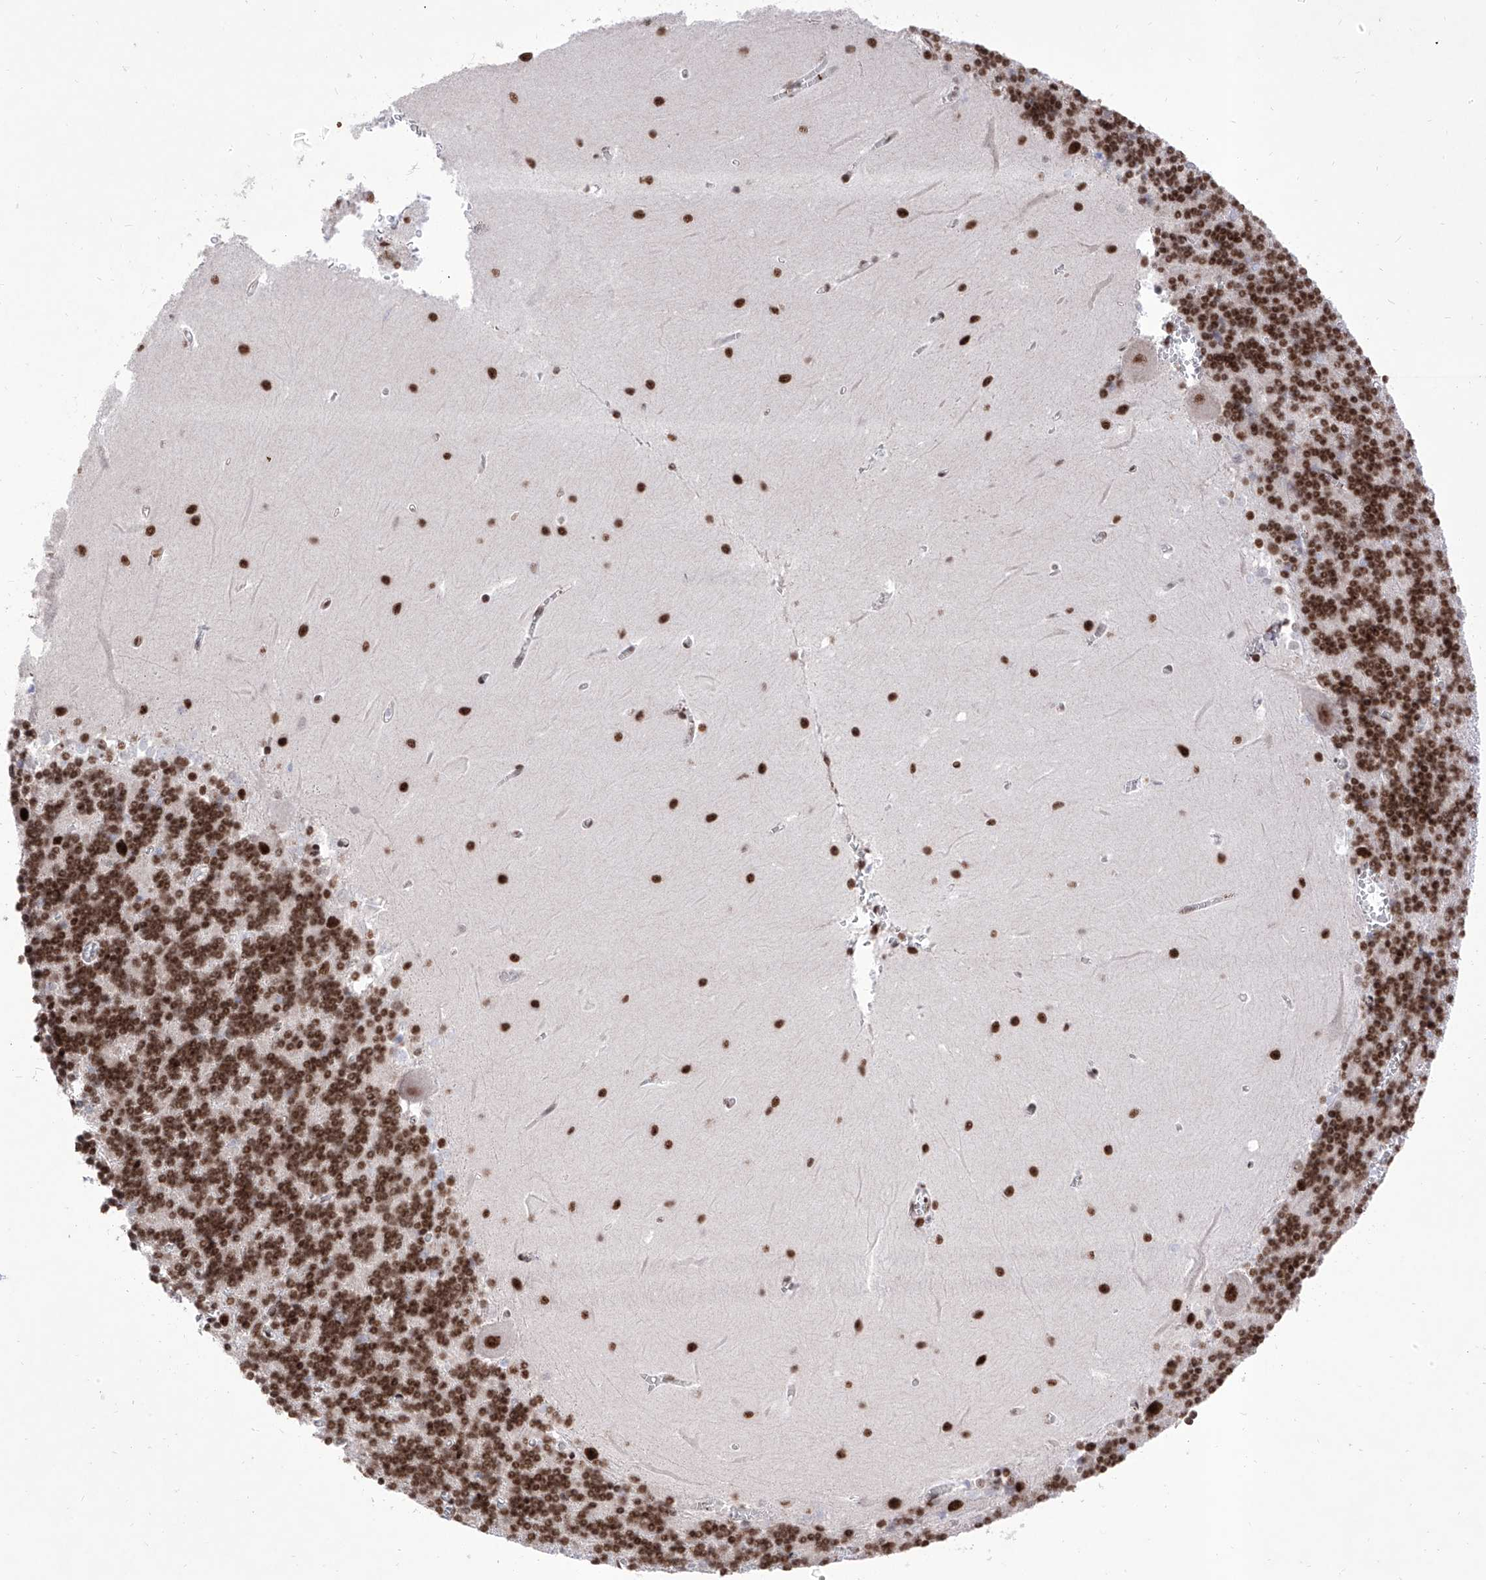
{"staining": {"intensity": "strong", "quantity": "25%-75%", "location": "nuclear"}, "tissue": "cerebellum", "cell_type": "Cells in granular layer", "image_type": "normal", "snomed": [{"axis": "morphology", "description": "Normal tissue, NOS"}, {"axis": "topography", "description": "Cerebellum"}], "caption": "Protein staining of unremarkable cerebellum shows strong nuclear staining in approximately 25%-75% of cells in granular layer.", "gene": "ATN1", "patient": {"sex": "male", "age": 37}}